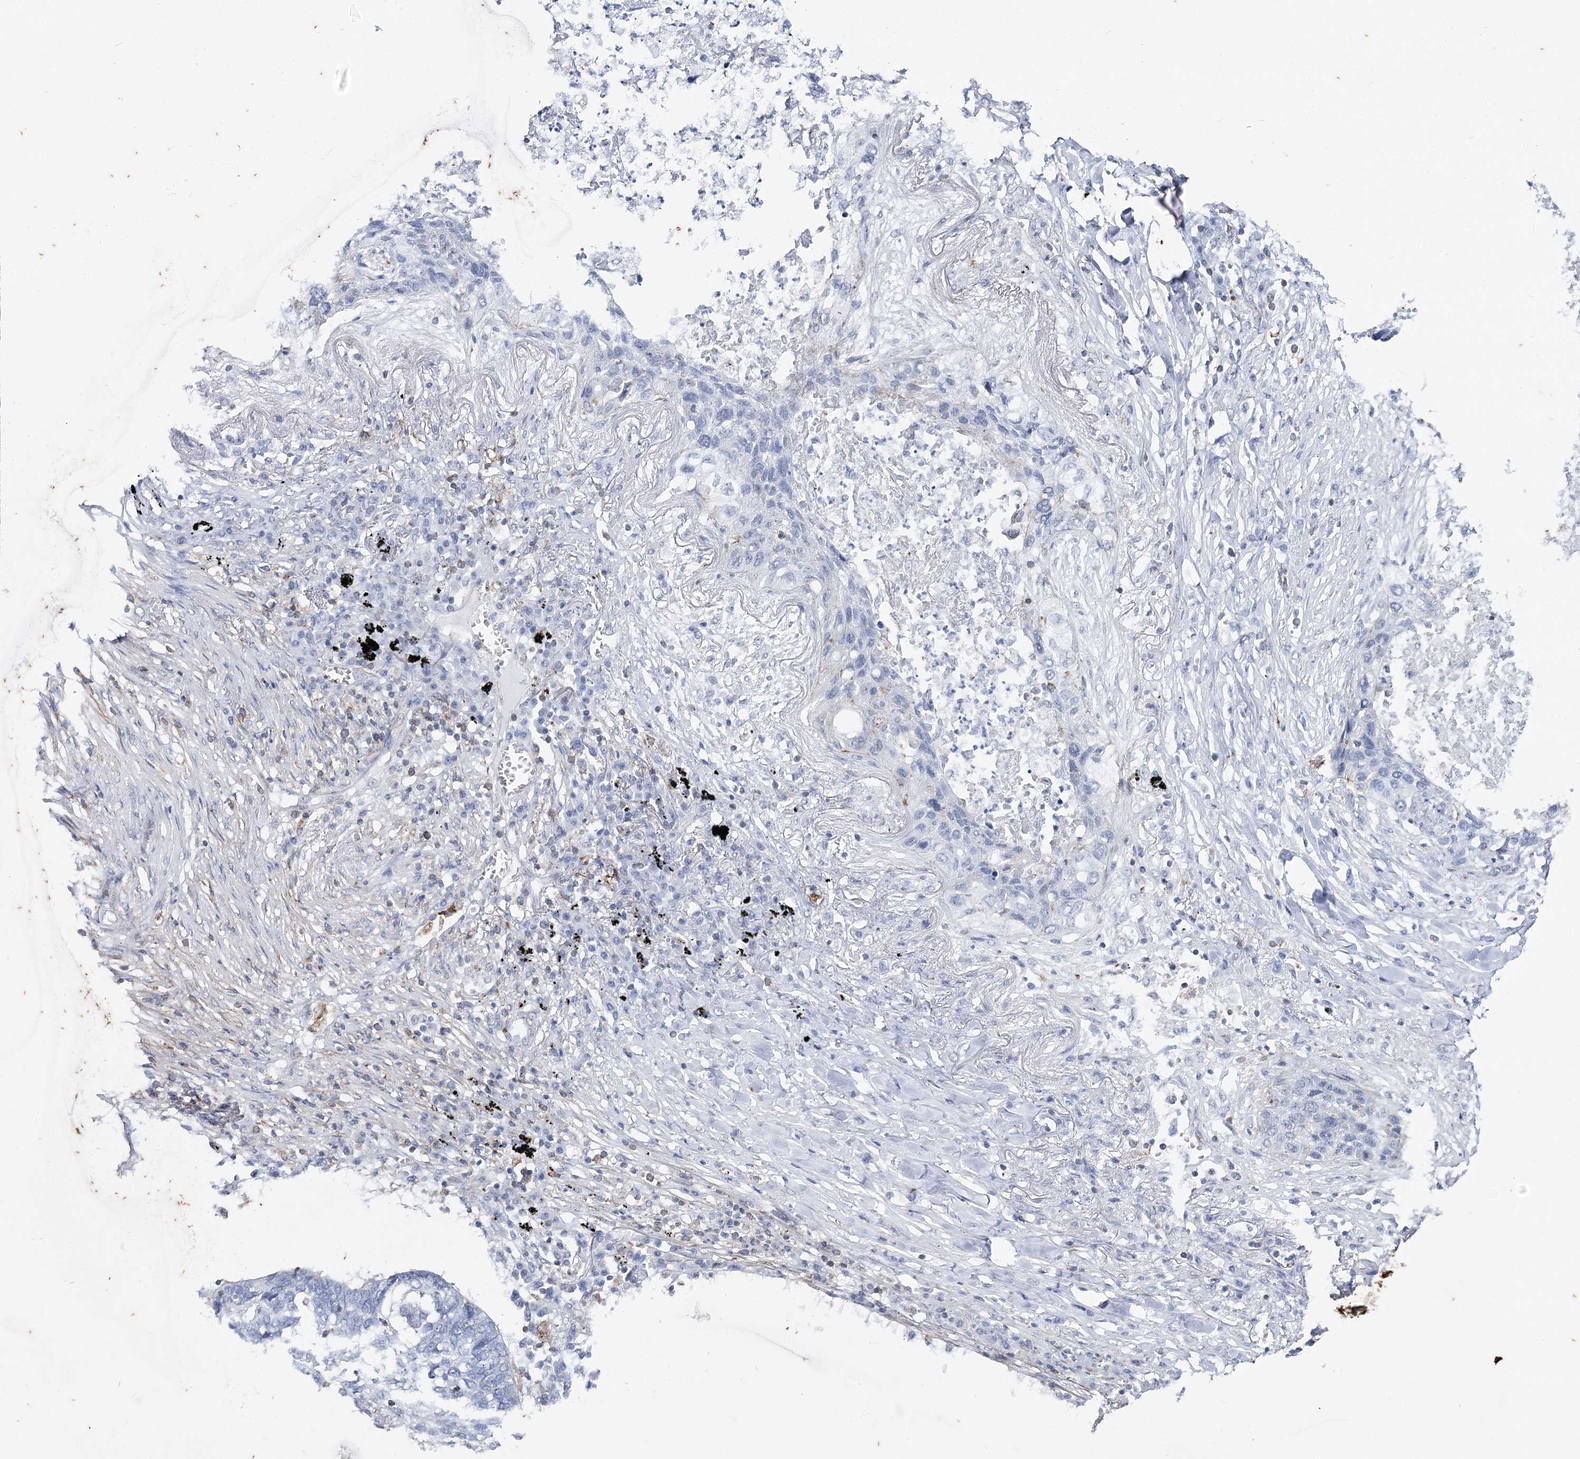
{"staining": {"intensity": "negative", "quantity": "none", "location": "none"}, "tissue": "lung cancer", "cell_type": "Tumor cells", "image_type": "cancer", "snomed": [{"axis": "morphology", "description": "Squamous cell carcinoma, NOS"}, {"axis": "topography", "description": "Lung"}], "caption": "Immunohistochemistry image of human lung squamous cell carcinoma stained for a protein (brown), which displays no expression in tumor cells.", "gene": "AGXT2", "patient": {"sex": "female", "age": 63}}